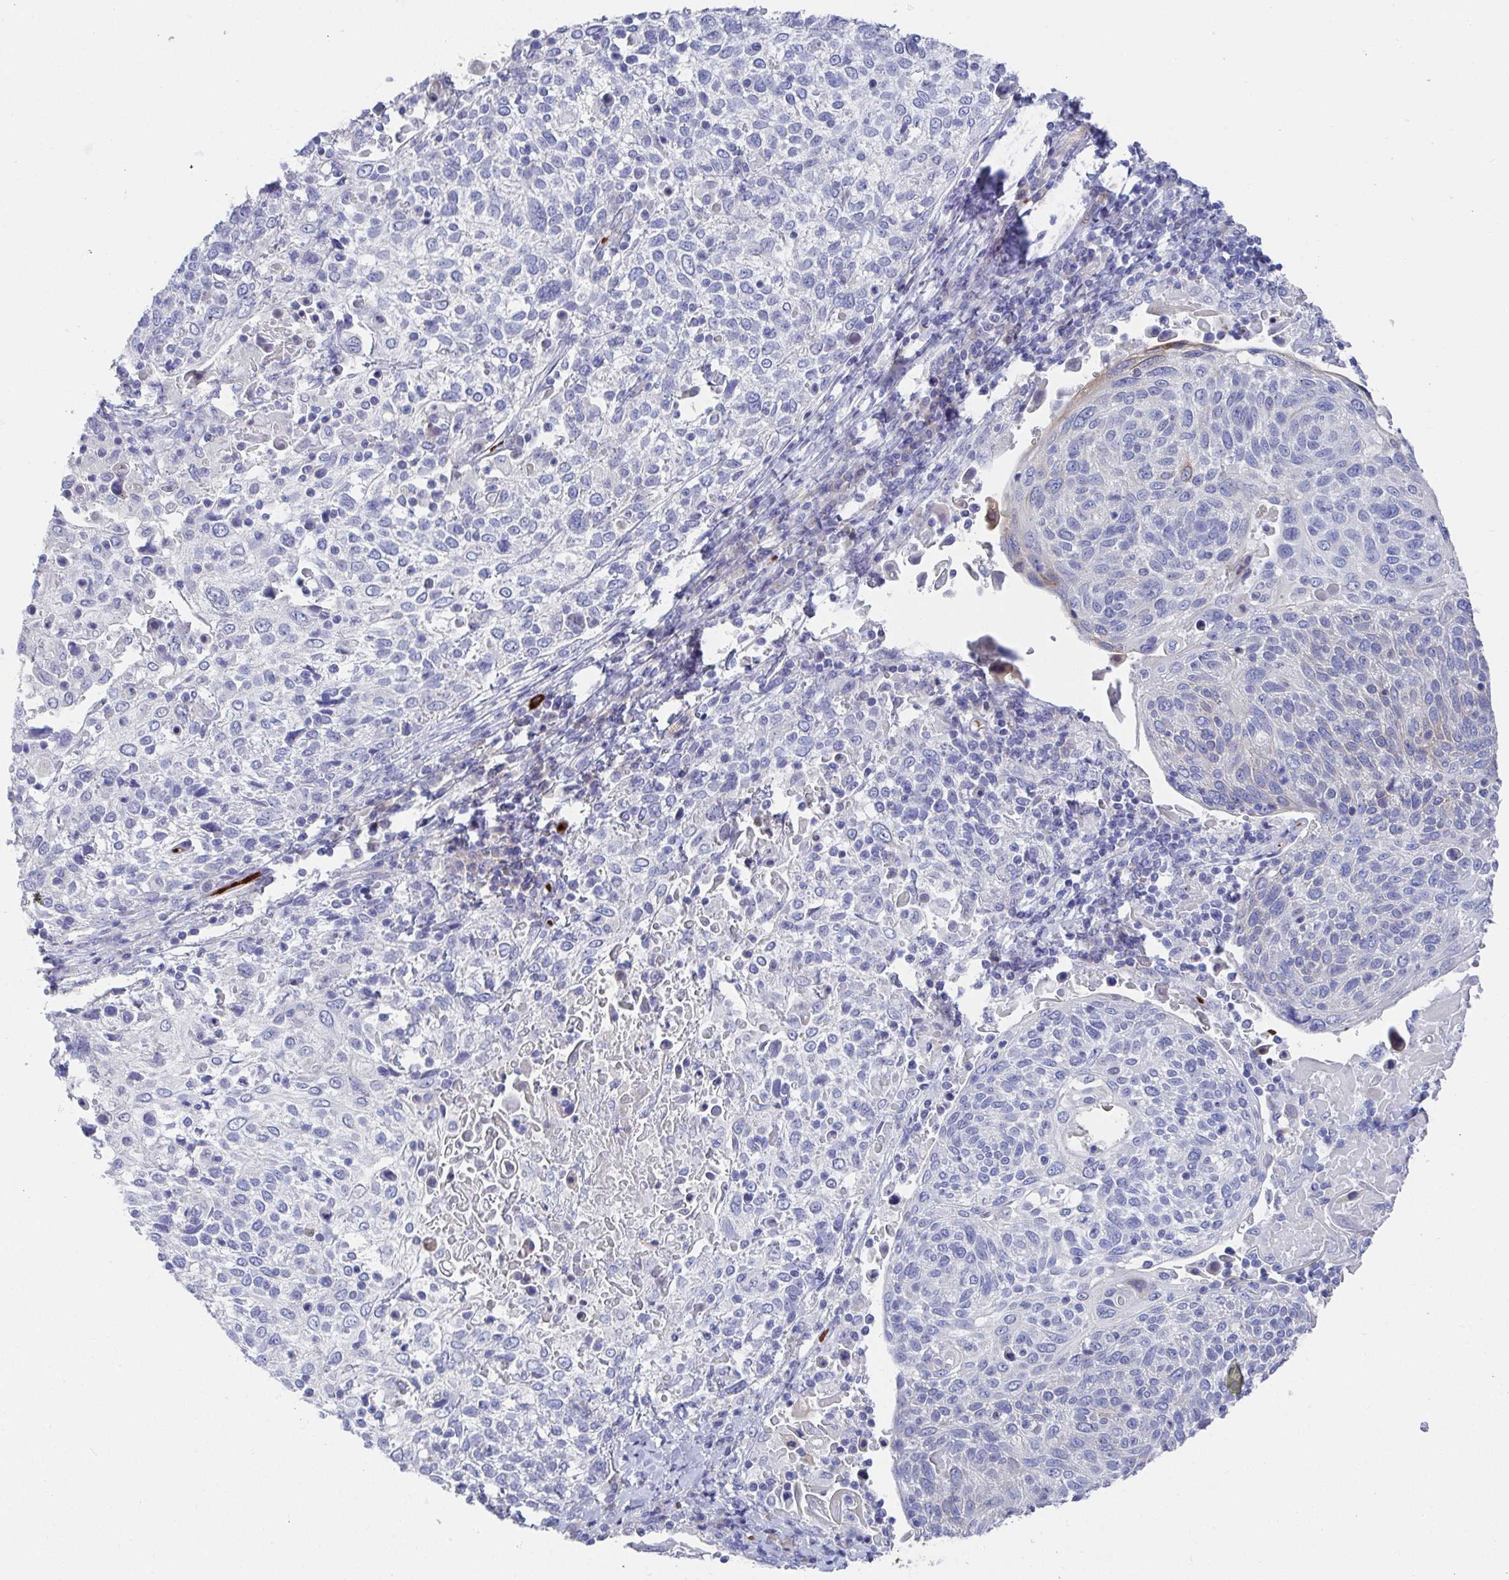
{"staining": {"intensity": "moderate", "quantity": "<25%", "location": "cytoplasmic/membranous"}, "tissue": "cervical cancer", "cell_type": "Tumor cells", "image_type": "cancer", "snomed": [{"axis": "morphology", "description": "Squamous cell carcinoma, NOS"}, {"axis": "topography", "description": "Cervix"}], "caption": "Protein positivity by IHC demonstrates moderate cytoplasmic/membranous positivity in approximately <25% of tumor cells in cervical cancer (squamous cell carcinoma).", "gene": "CLDN8", "patient": {"sex": "female", "age": 61}}